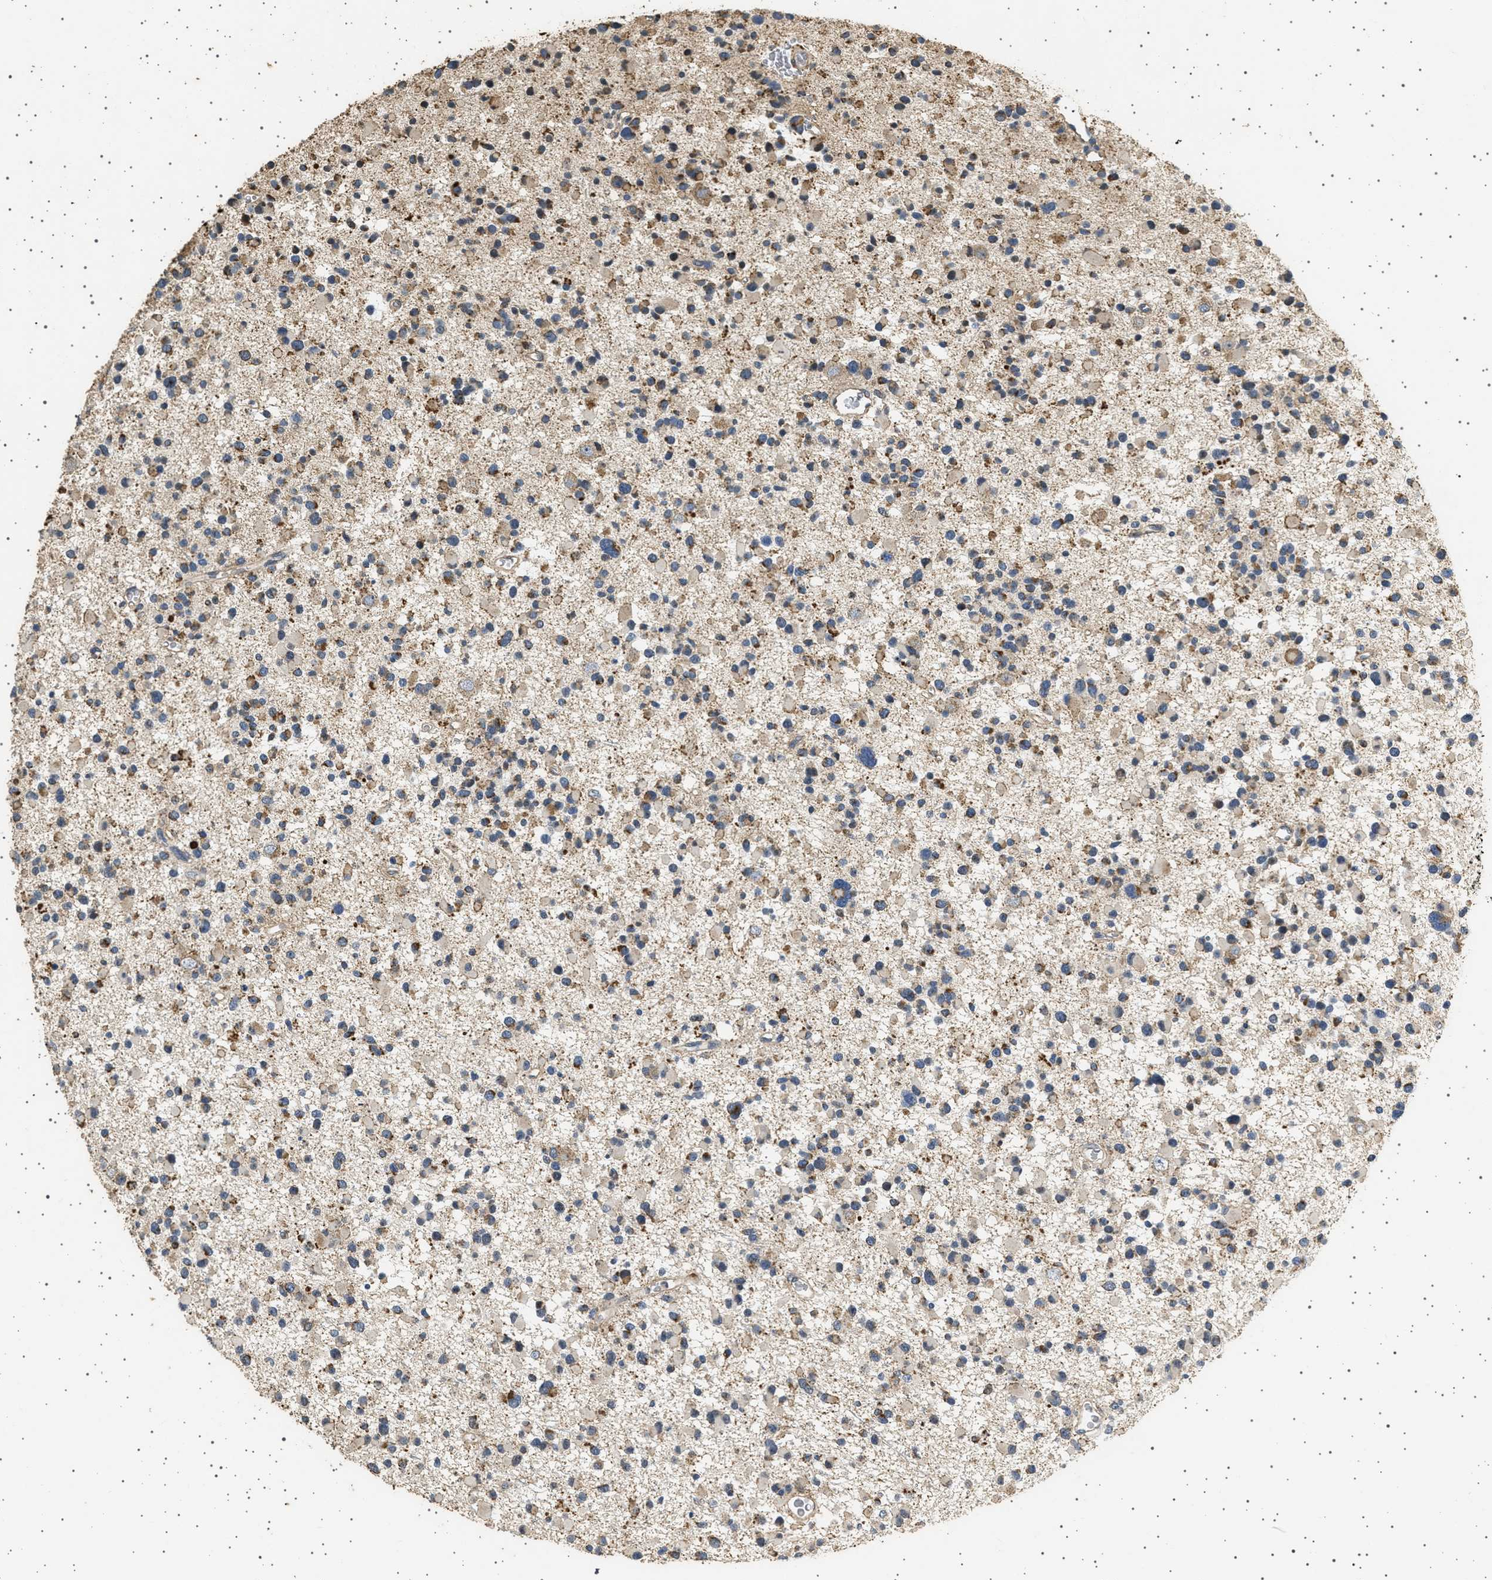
{"staining": {"intensity": "moderate", "quantity": ">75%", "location": "cytoplasmic/membranous"}, "tissue": "glioma", "cell_type": "Tumor cells", "image_type": "cancer", "snomed": [{"axis": "morphology", "description": "Glioma, malignant, Low grade"}, {"axis": "topography", "description": "Brain"}], "caption": "Immunohistochemical staining of human glioma demonstrates moderate cytoplasmic/membranous protein staining in approximately >75% of tumor cells.", "gene": "KCNA4", "patient": {"sex": "female", "age": 22}}